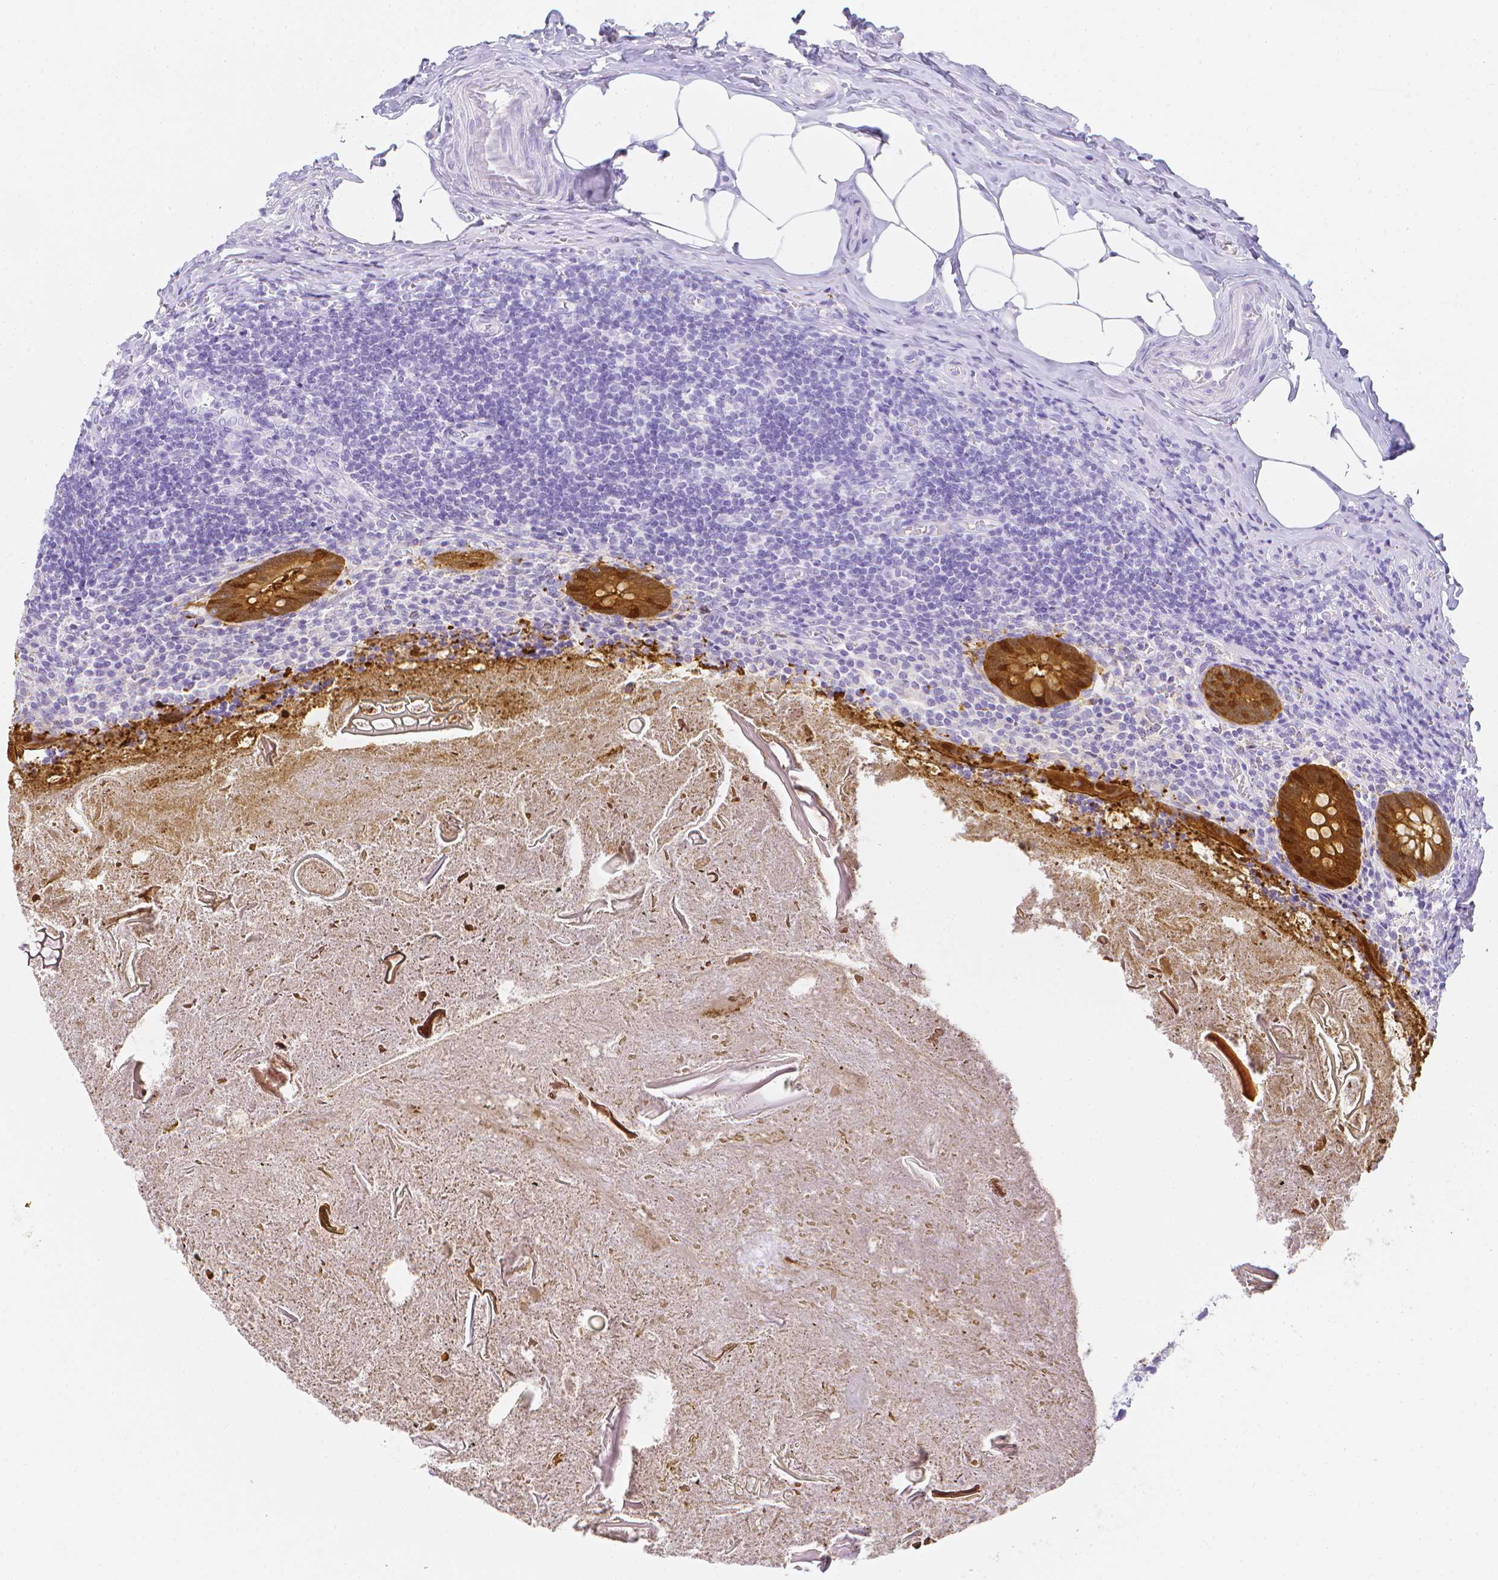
{"staining": {"intensity": "strong", "quantity": ">75%", "location": "cytoplasmic/membranous,nuclear"}, "tissue": "appendix", "cell_type": "Glandular cells", "image_type": "normal", "snomed": [{"axis": "morphology", "description": "Normal tissue, NOS"}, {"axis": "topography", "description": "Appendix"}], "caption": "About >75% of glandular cells in normal appendix exhibit strong cytoplasmic/membranous,nuclear protein positivity as visualized by brown immunohistochemical staining.", "gene": "LGALS4", "patient": {"sex": "female", "age": 17}}